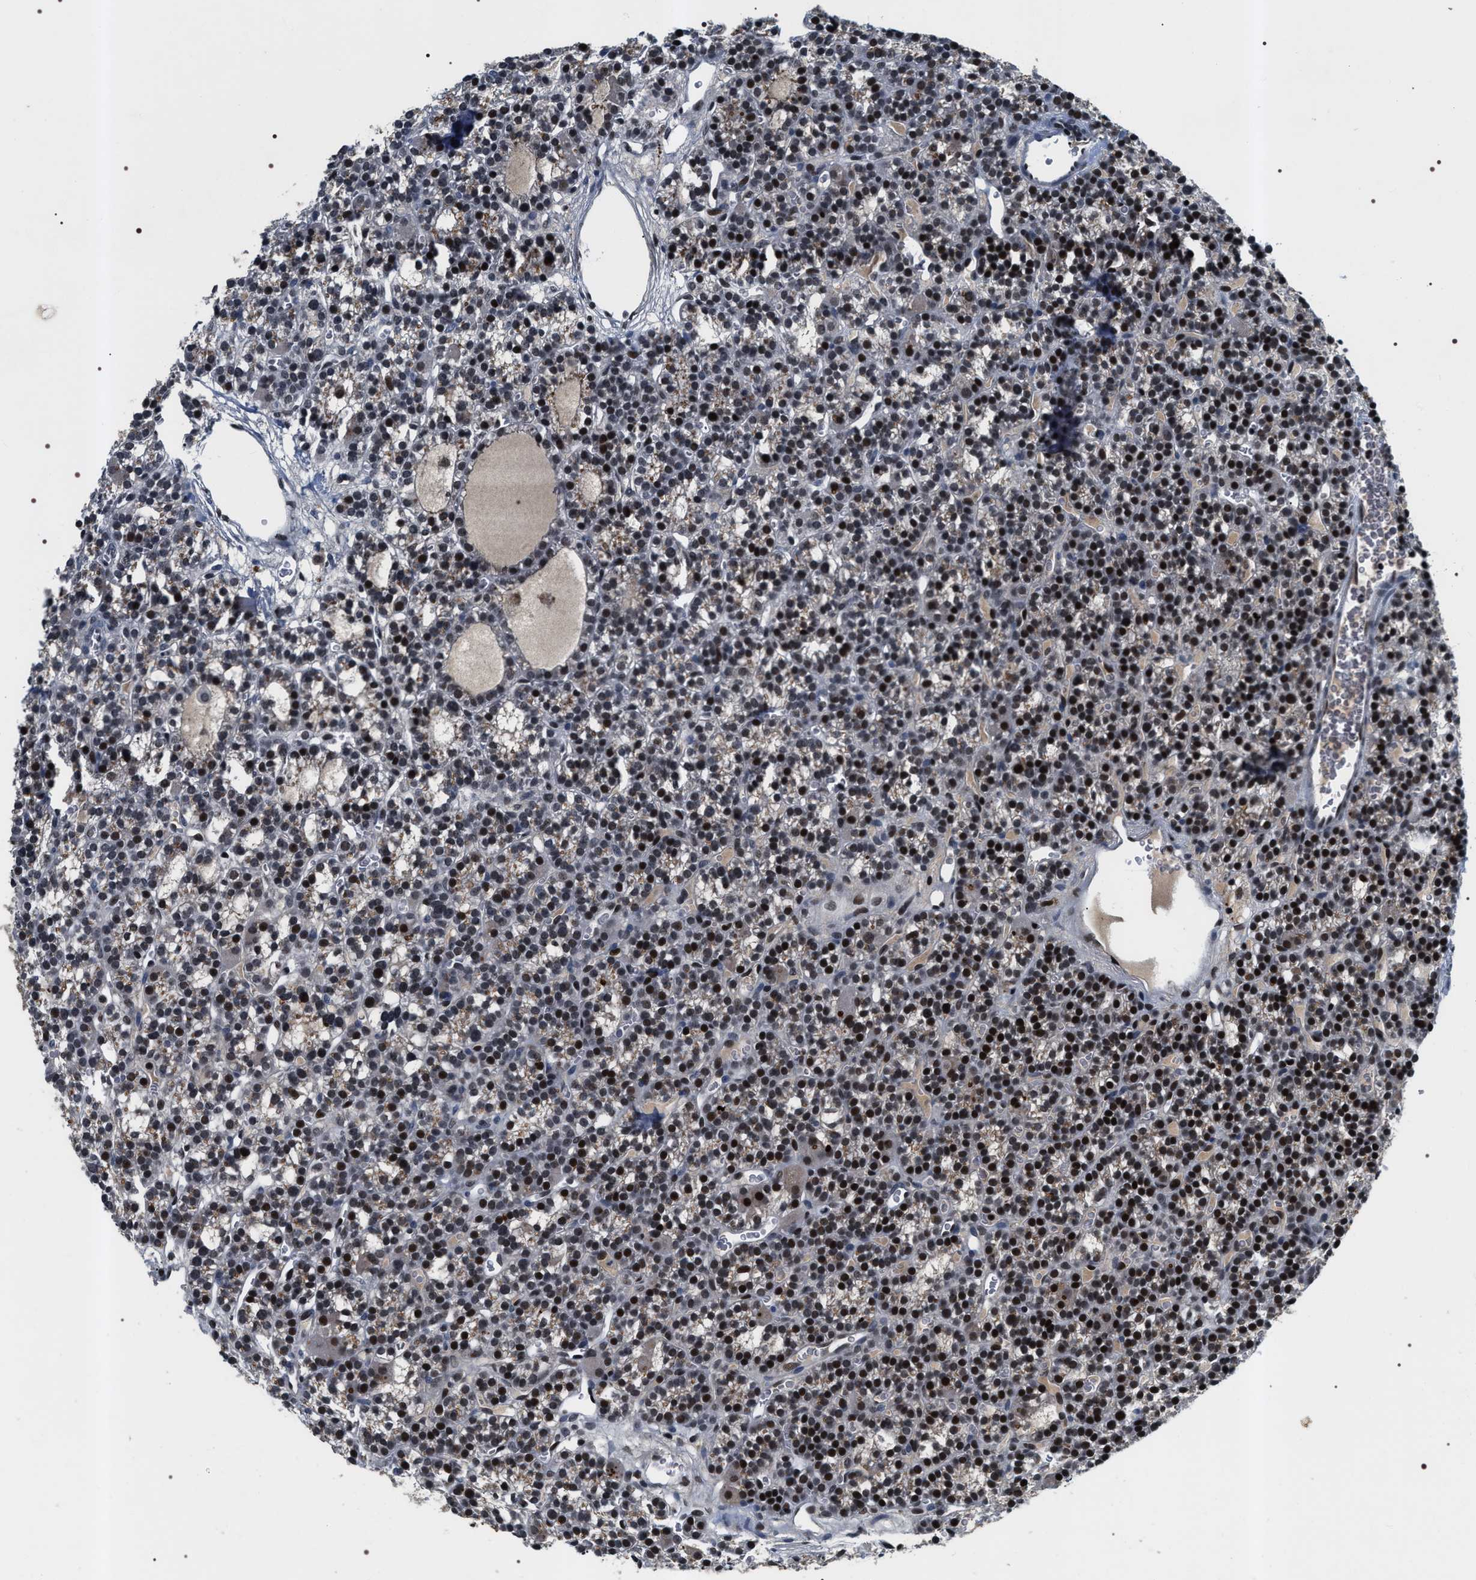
{"staining": {"intensity": "strong", "quantity": "25%-75%", "location": "nuclear"}, "tissue": "parathyroid gland", "cell_type": "Glandular cells", "image_type": "normal", "snomed": [{"axis": "morphology", "description": "Normal tissue, NOS"}, {"axis": "morphology", "description": "Adenoma, NOS"}, {"axis": "topography", "description": "Parathyroid gland"}], "caption": "Immunohistochemistry micrograph of normal human parathyroid gland stained for a protein (brown), which exhibits high levels of strong nuclear expression in about 25%-75% of glandular cells.", "gene": "C7orf25", "patient": {"sex": "female", "age": 58}}